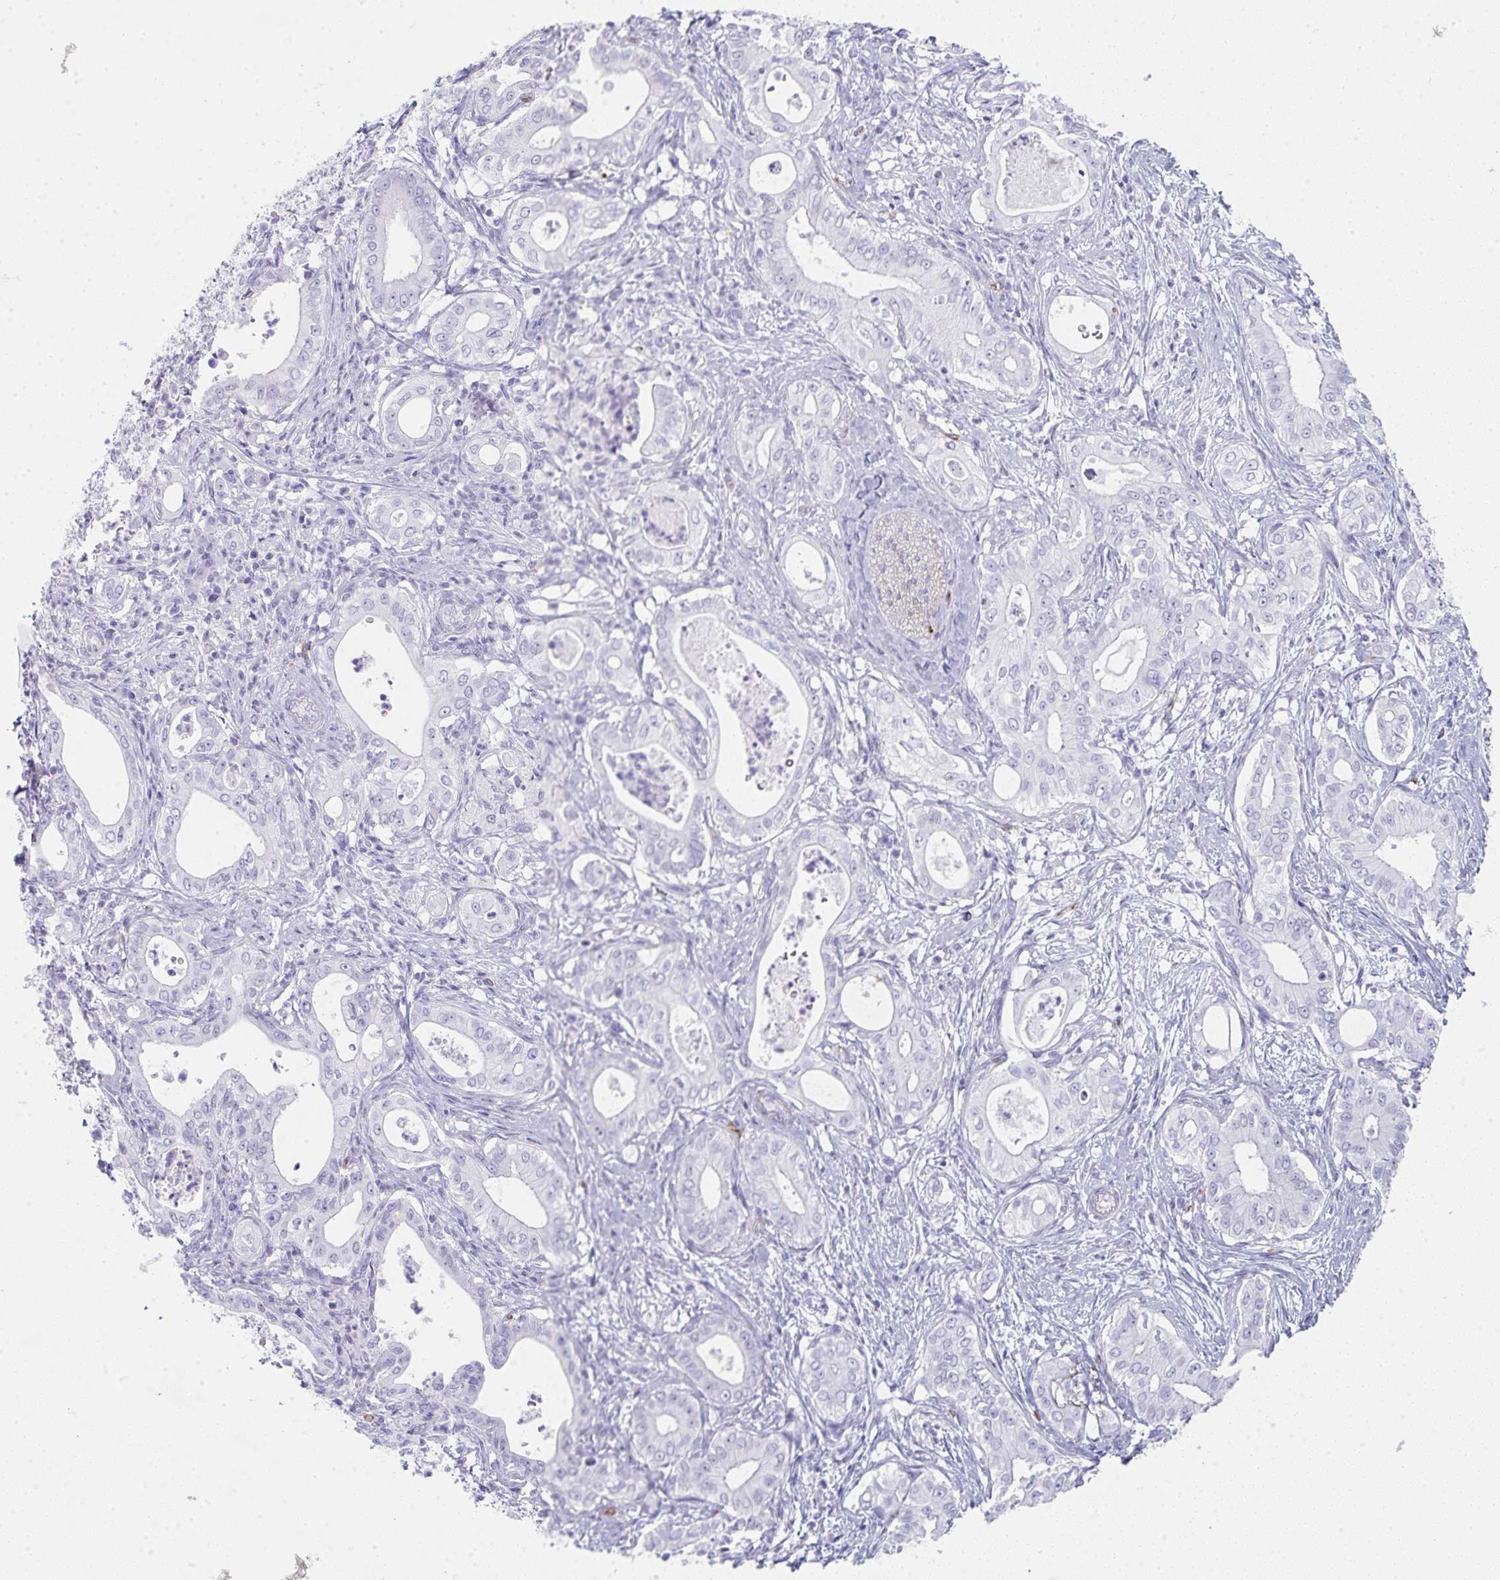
{"staining": {"intensity": "negative", "quantity": "none", "location": "none"}, "tissue": "pancreatic cancer", "cell_type": "Tumor cells", "image_type": "cancer", "snomed": [{"axis": "morphology", "description": "Adenocarcinoma, NOS"}, {"axis": "topography", "description": "Pancreas"}], "caption": "IHC of human pancreatic cancer exhibits no expression in tumor cells.", "gene": "PRND", "patient": {"sex": "male", "age": 71}}